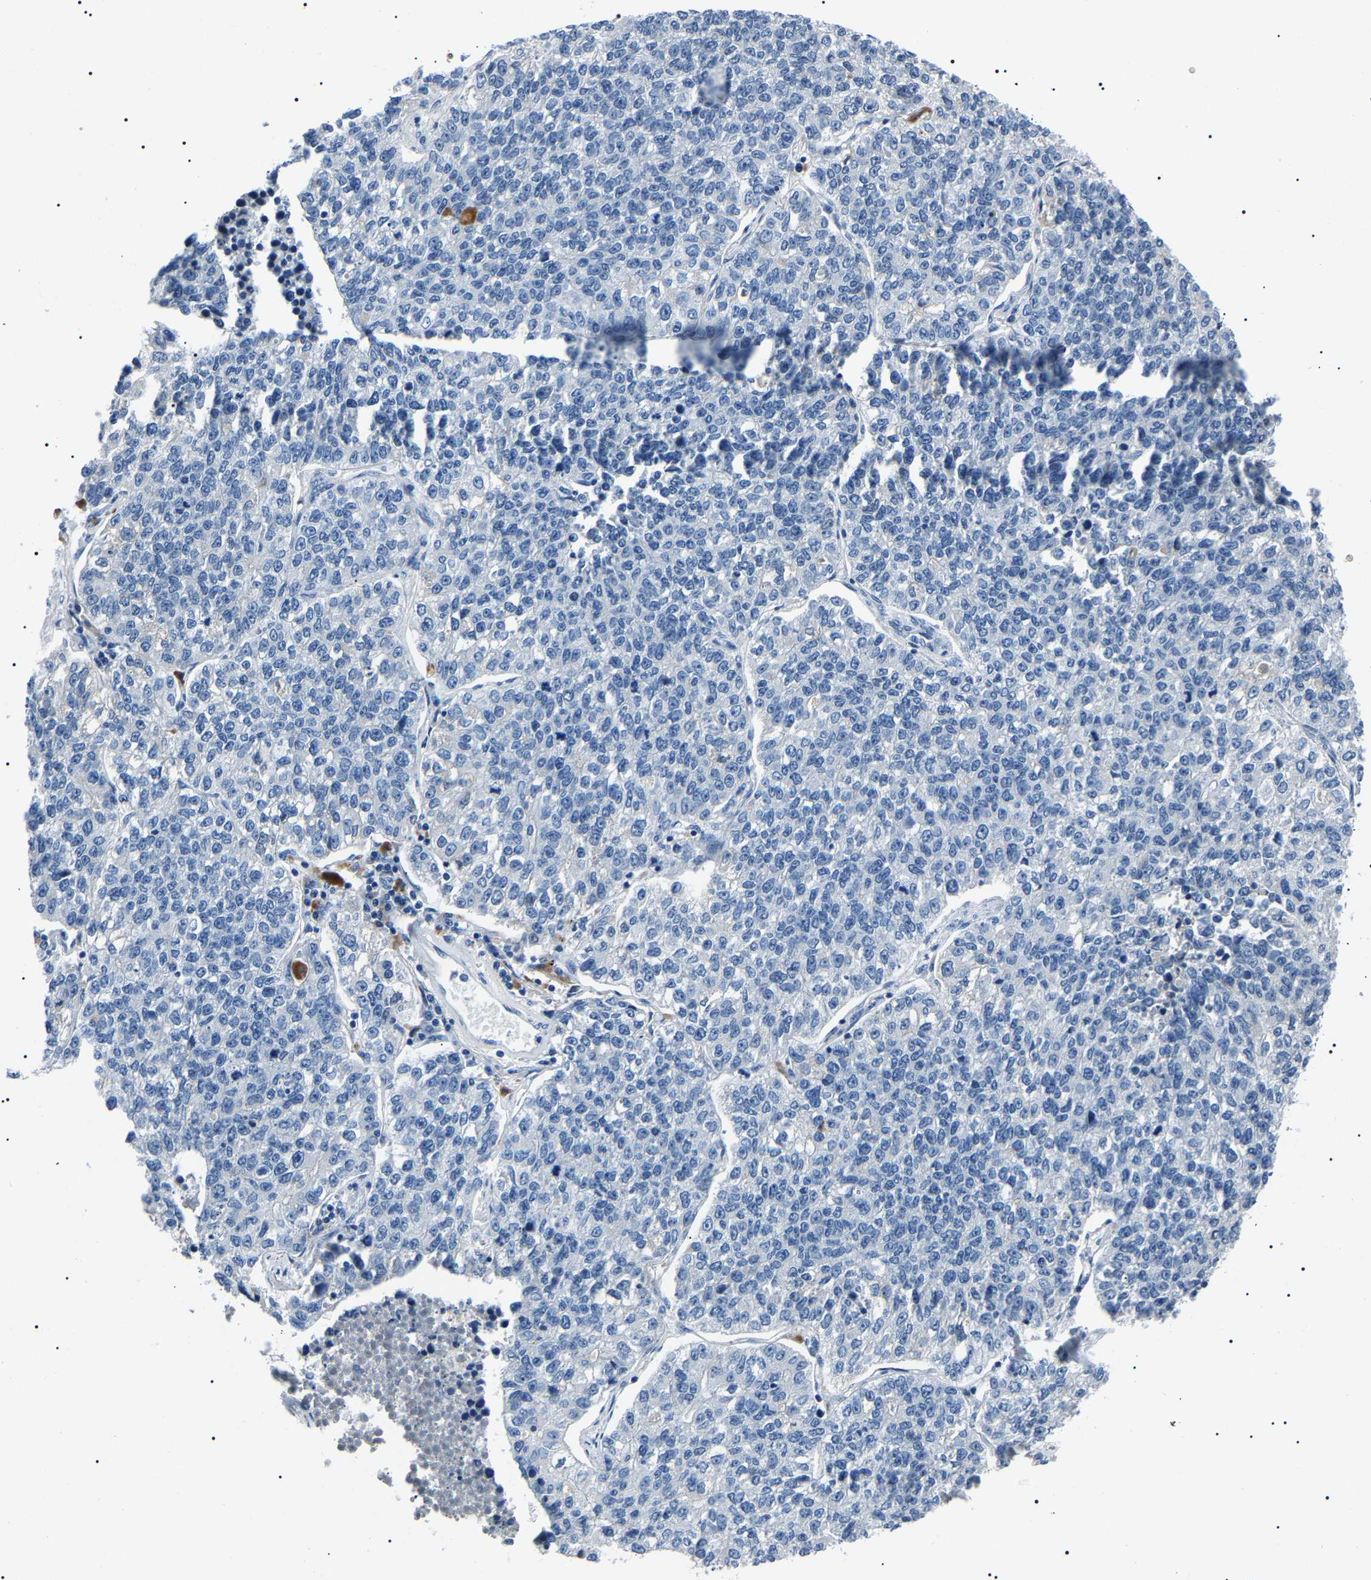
{"staining": {"intensity": "negative", "quantity": "none", "location": "none"}, "tissue": "lung cancer", "cell_type": "Tumor cells", "image_type": "cancer", "snomed": [{"axis": "morphology", "description": "Adenocarcinoma, NOS"}, {"axis": "topography", "description": "Lung"}], "caption": "IHC photomicrograph of human lung adenocarcinoma stained for a protein (brown), which demonstrates no positivity in tumor cells. (IHC, brightfield microscopy, high magnification).", "gene": "KLK15", "patient": {"sex": "male", "age": 49}}